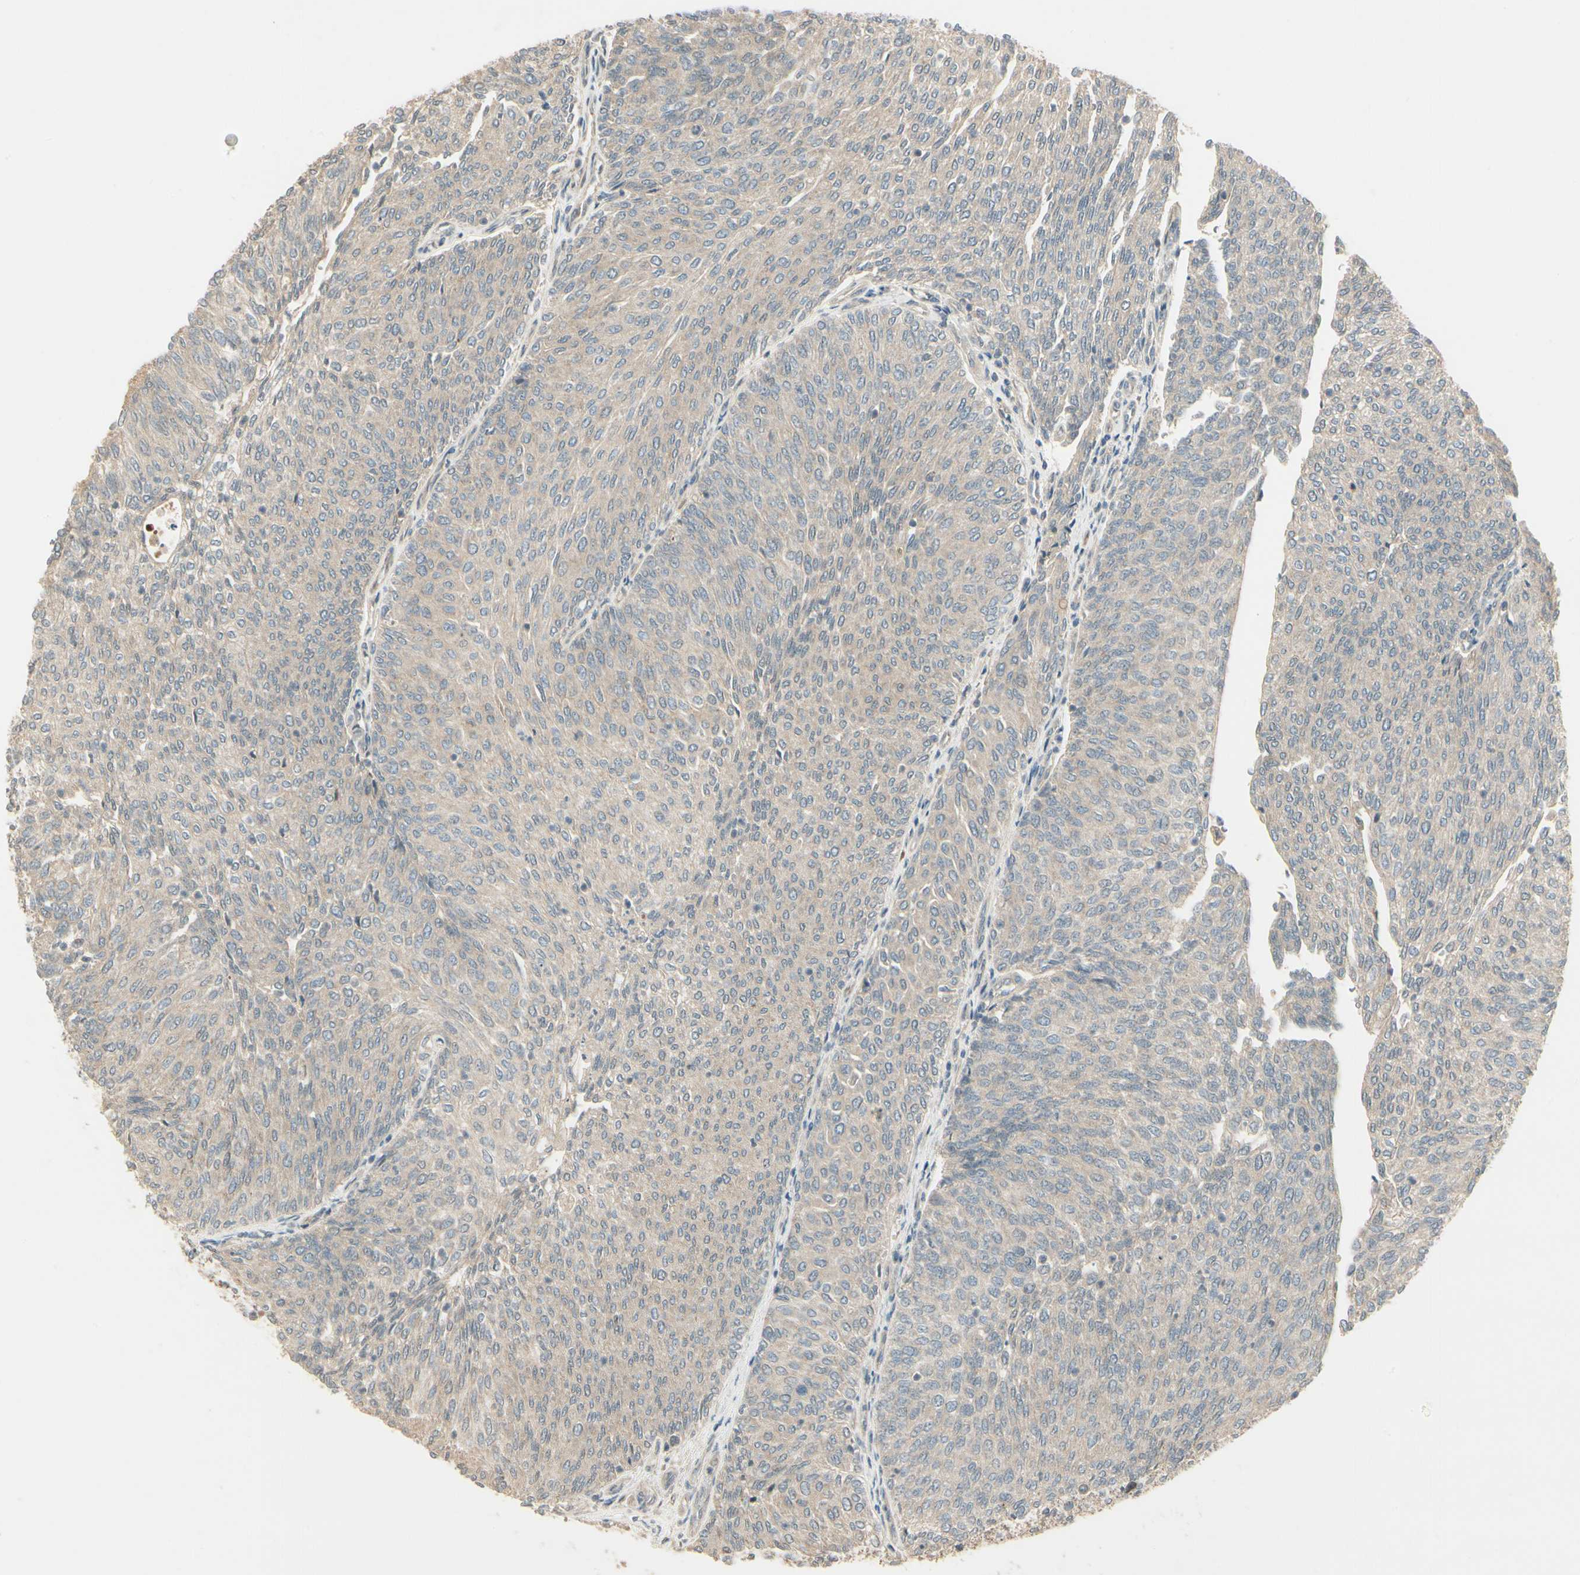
{"staining": {"intensity": "weak", "quantity": ">75%", "location": "cytoplasmic/membranous"}, "tissue": "urothelial cancer", "cell_type": "Tumor cells", "image_type": "cancer", "snomed": [{"axis": "morphology", "description": "Urothelial carcinoma, Low grade"}, {"axis": "topography", "description": "Urinary bladder"}], "caption": "Urothelial carcinoma (low-grade) stained with a brown dye reveals weak cytoplasmic/membranous positive expression in approximately >75% of tumor cells.", "gene": "ACVR1", "patient": {"sex": "female", "age": 79}}